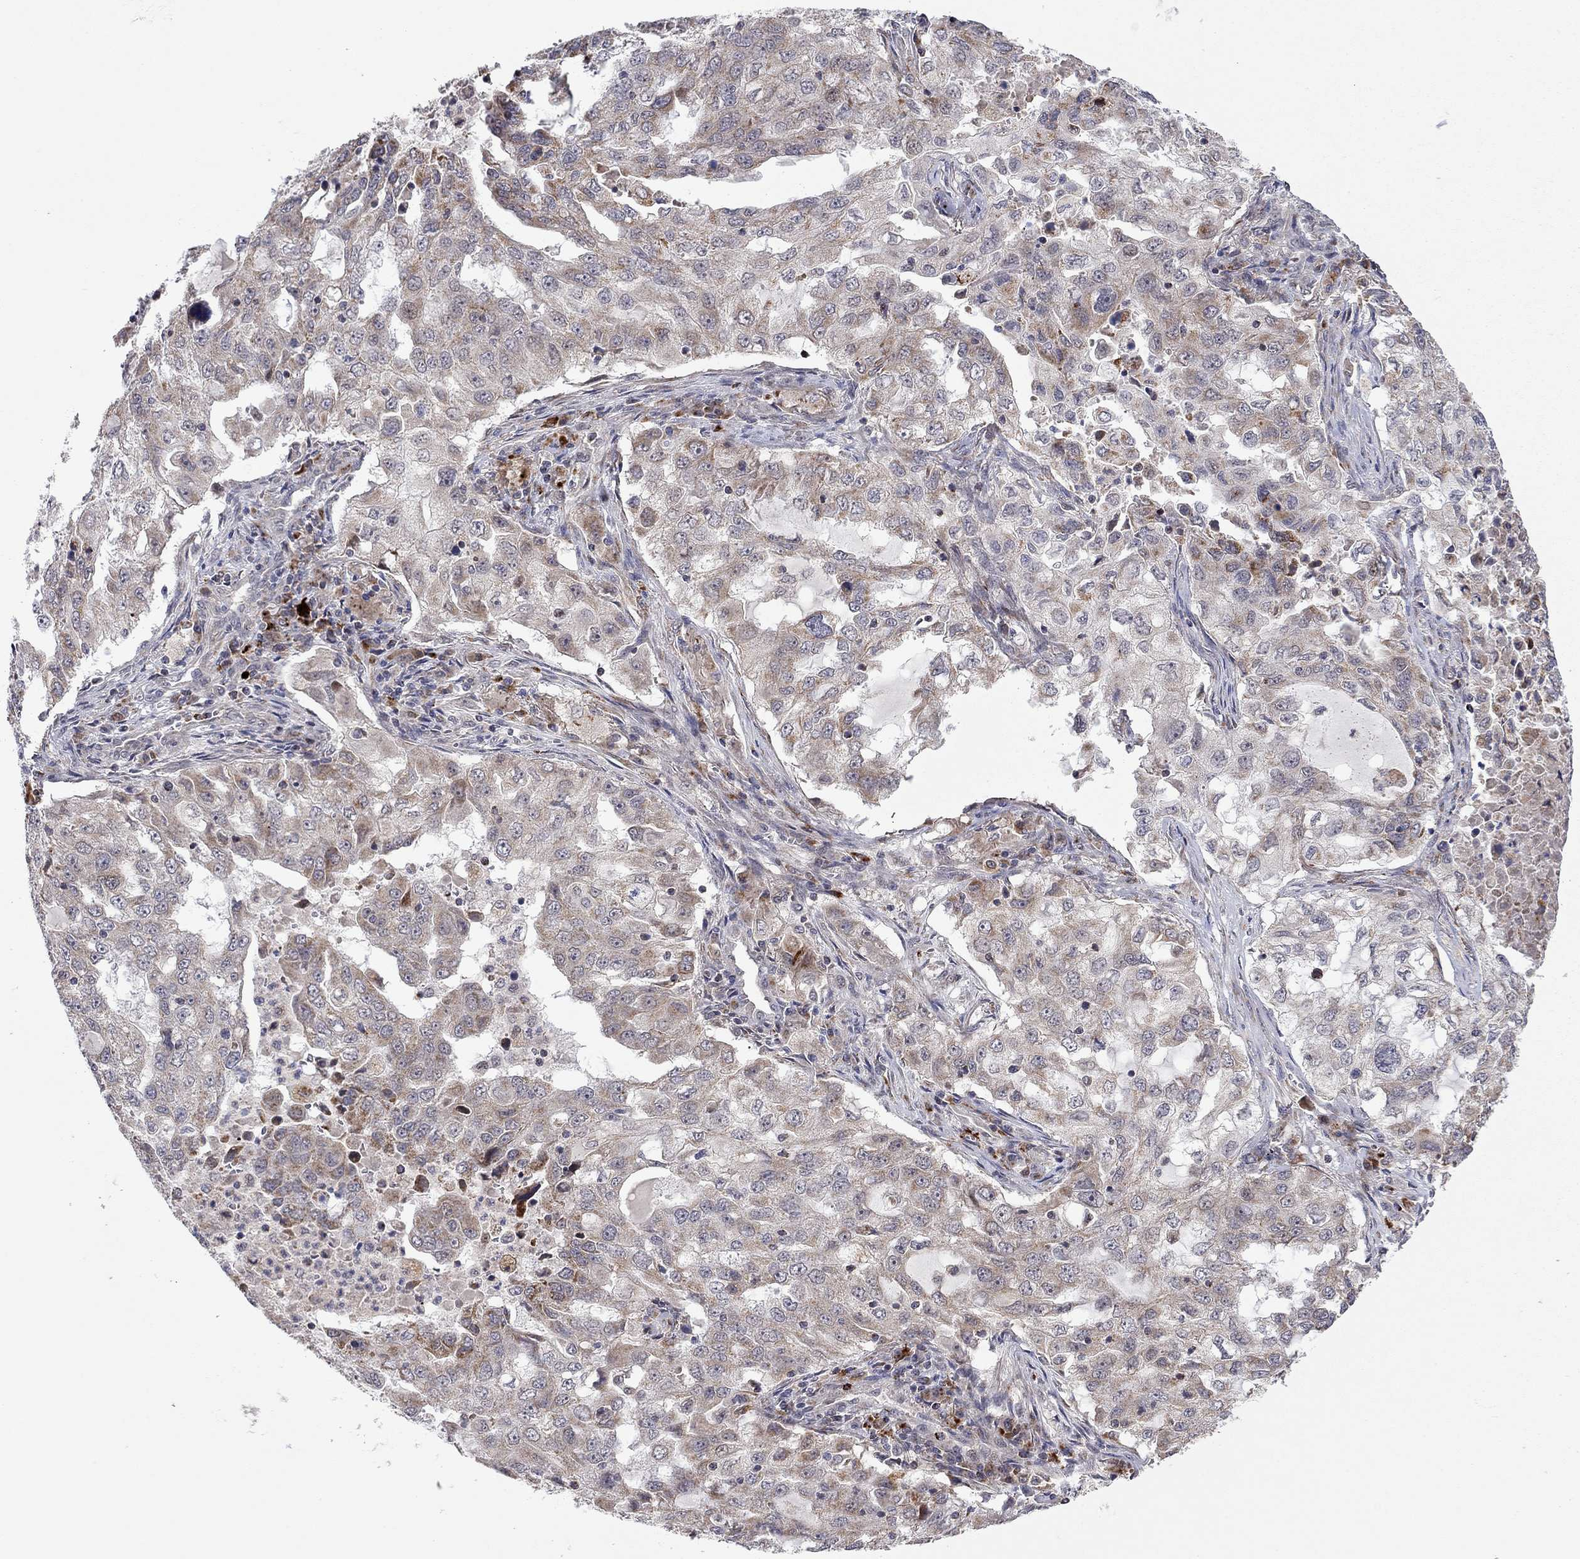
{"staining": {"intensity": "moderate", "quantity": "<25%", "location": "cytoplasmic/membranous"}, "tissue": "lung cancer", "cell_type": "Tumor cells", "image_type": "cancer", "snomed": [{"axis": "morphology", "description": "Adenocarcinoma, NOS"}, {"axis": "topography", "description": "Lung"}], "caption": "Tumor cells show low levels of moderate cytoplasmic/membranous expression in about <25% of cells in adenocarcinoma (lung).", "gene": "IDS", "patient": {"sex": "female", "age": 61}}